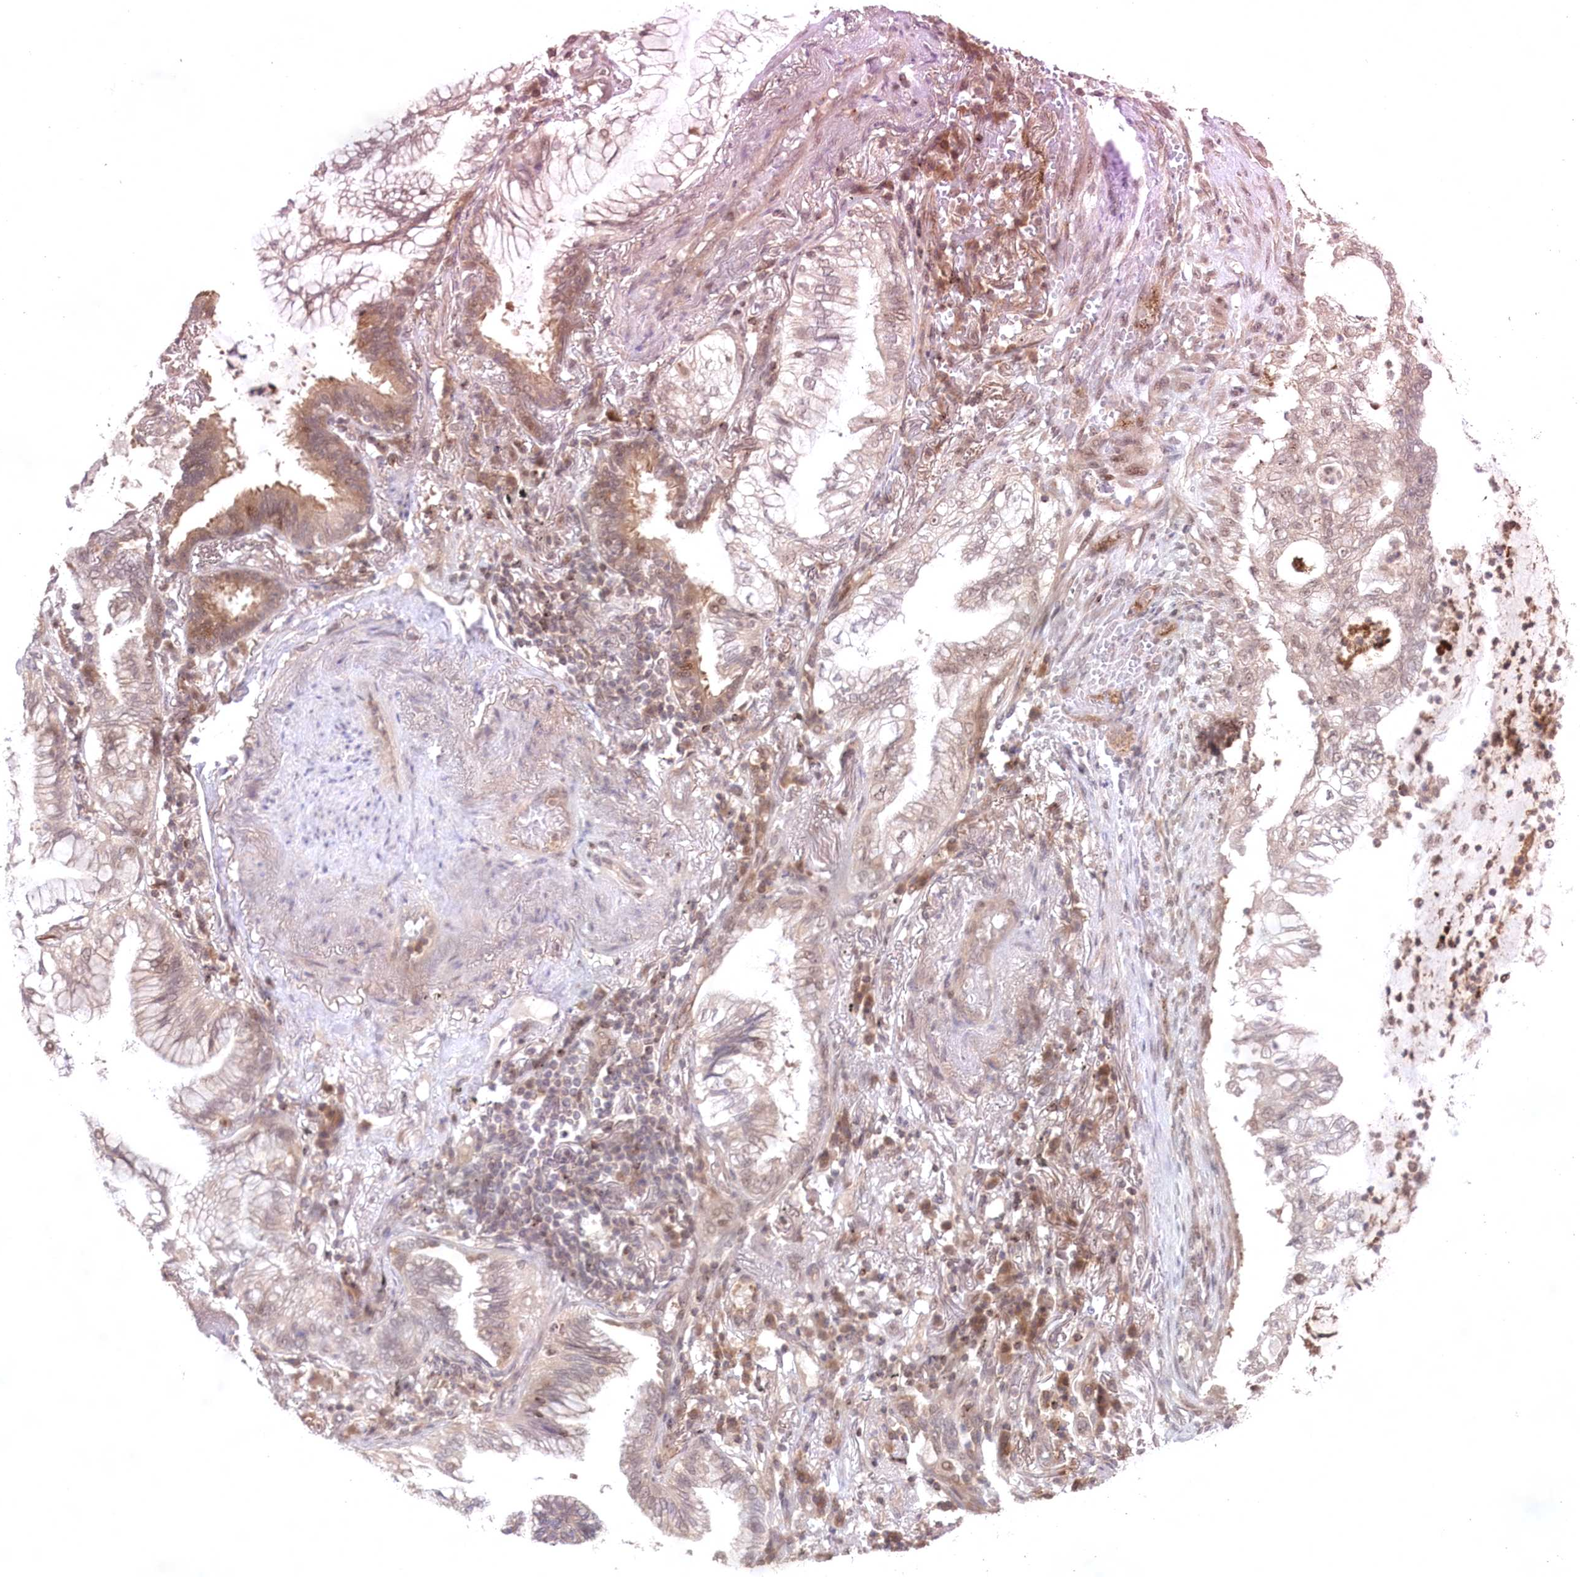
{"staining": {"intensity": "moderate", "quantity": "<25%", "location": "cytoplasmic/membranous"}, "tissue": "lung cancer", "cell_type": "Tumor cells", "image_type": "cancer", "snomed": [{"axis": "morphology", "description": "Adenocarcinoma, NOS"}, {"axis": "topography", "description": "Lung"}], "caption": "A photomicrograph of adenocarcinoma (lung) stained for a protein demonstrates moderate cytoplasmic/membranous brown staining in tumor cells.", "gene": "CCSER2", "patient": {"sex": "female", "age": 70}}